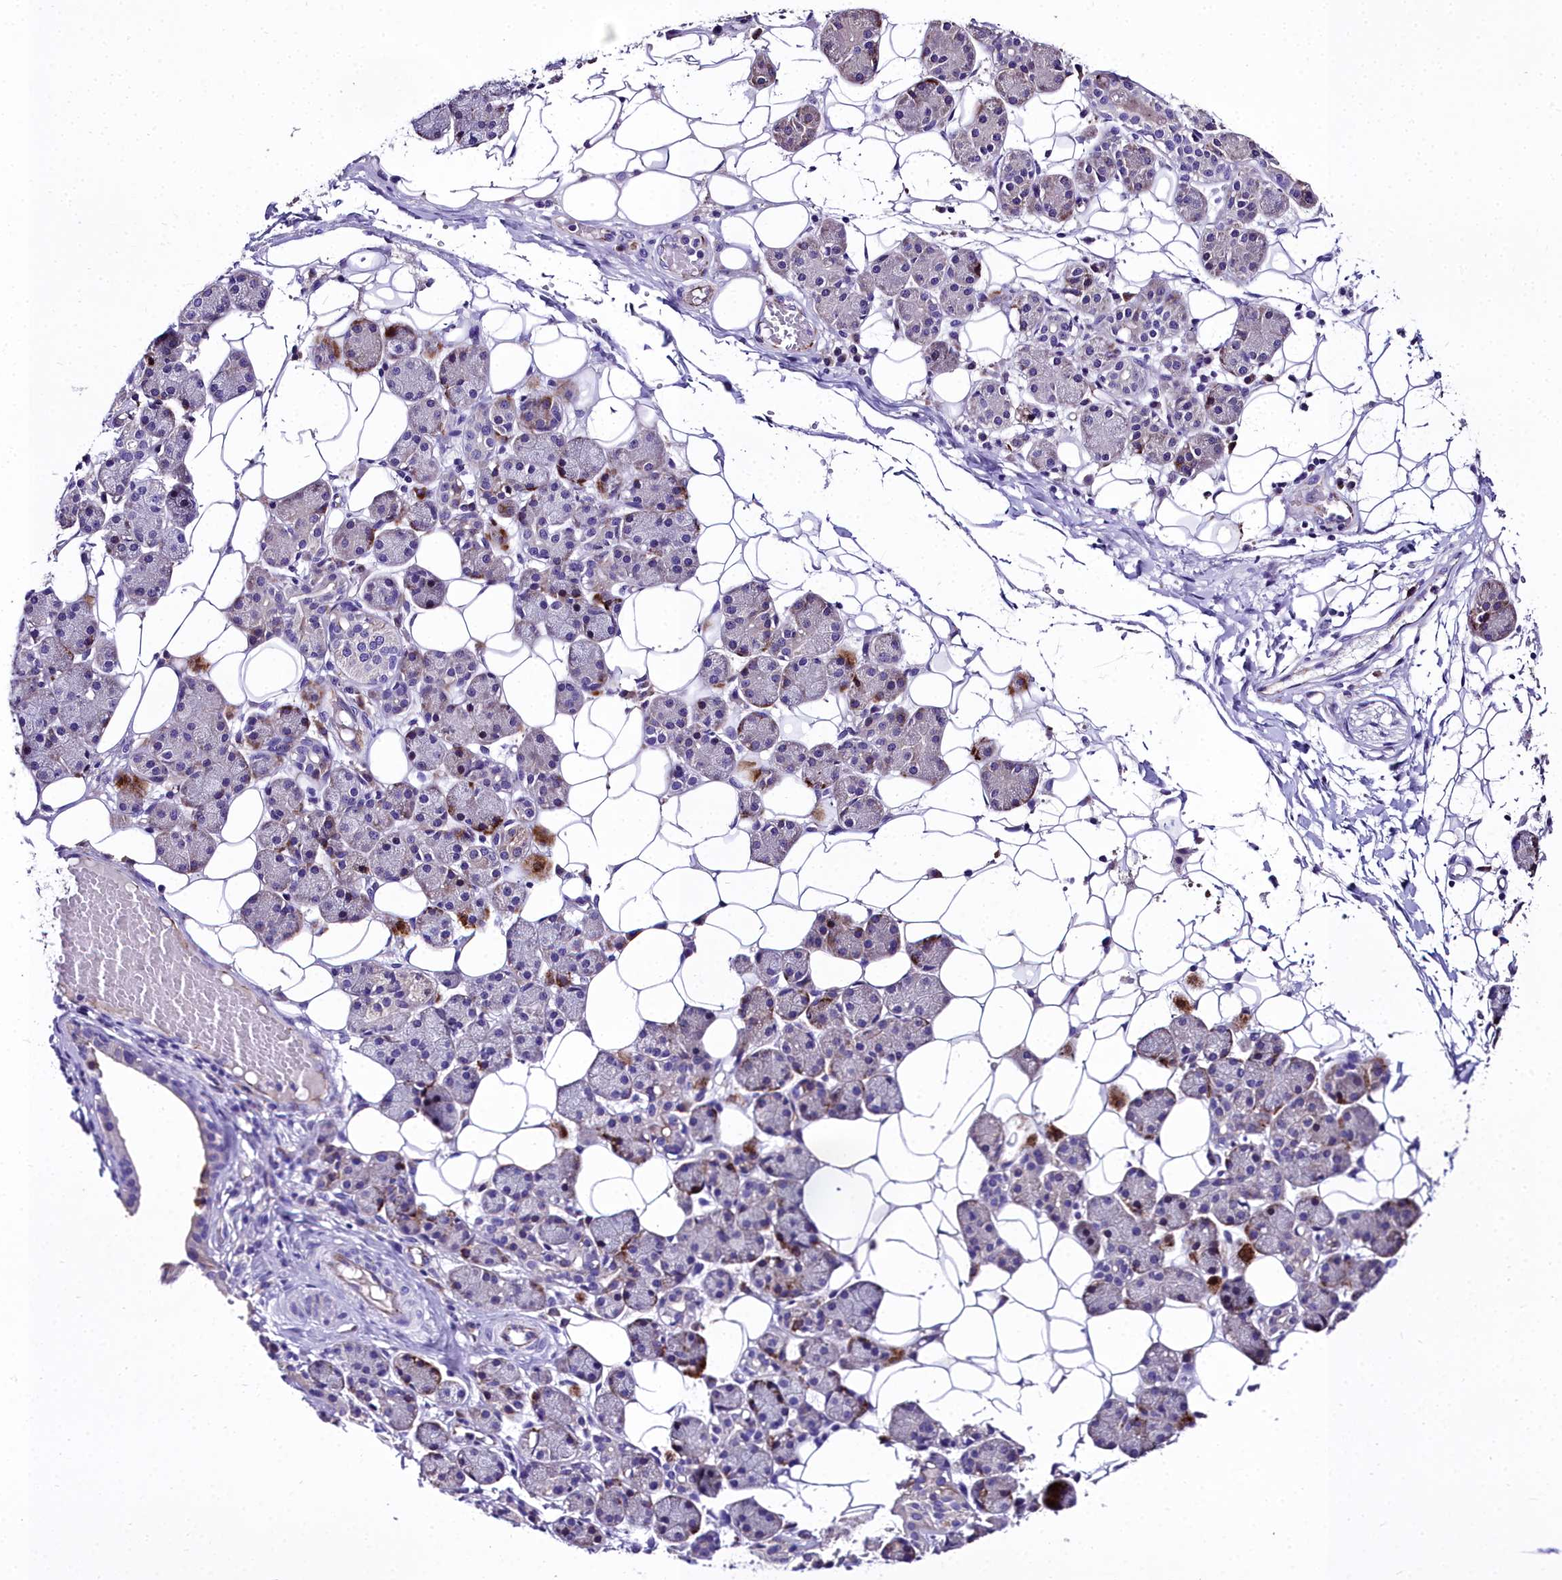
{"staining": {"intensity": "moderate", "quantity": "<25%", "location": "cytoplasmic/membranous"}, "tissue": "salivary gland", "cell_type": "Glandular cells", "image_type": "normal", "snomed": [{"axis": "morphology", "description": "Normal tissue, NOS"}, {"axis": "topography", "description": "Salivary gland"}], "caption": "About <25% of glandular cells in benign human salivary gland demonstrate moderate cytoplasmic/membranous protein expression as visualized by brown immunohistochemical staining.", "gene": "MS4A18", "patient": {"sex": "female", "age": 33}}